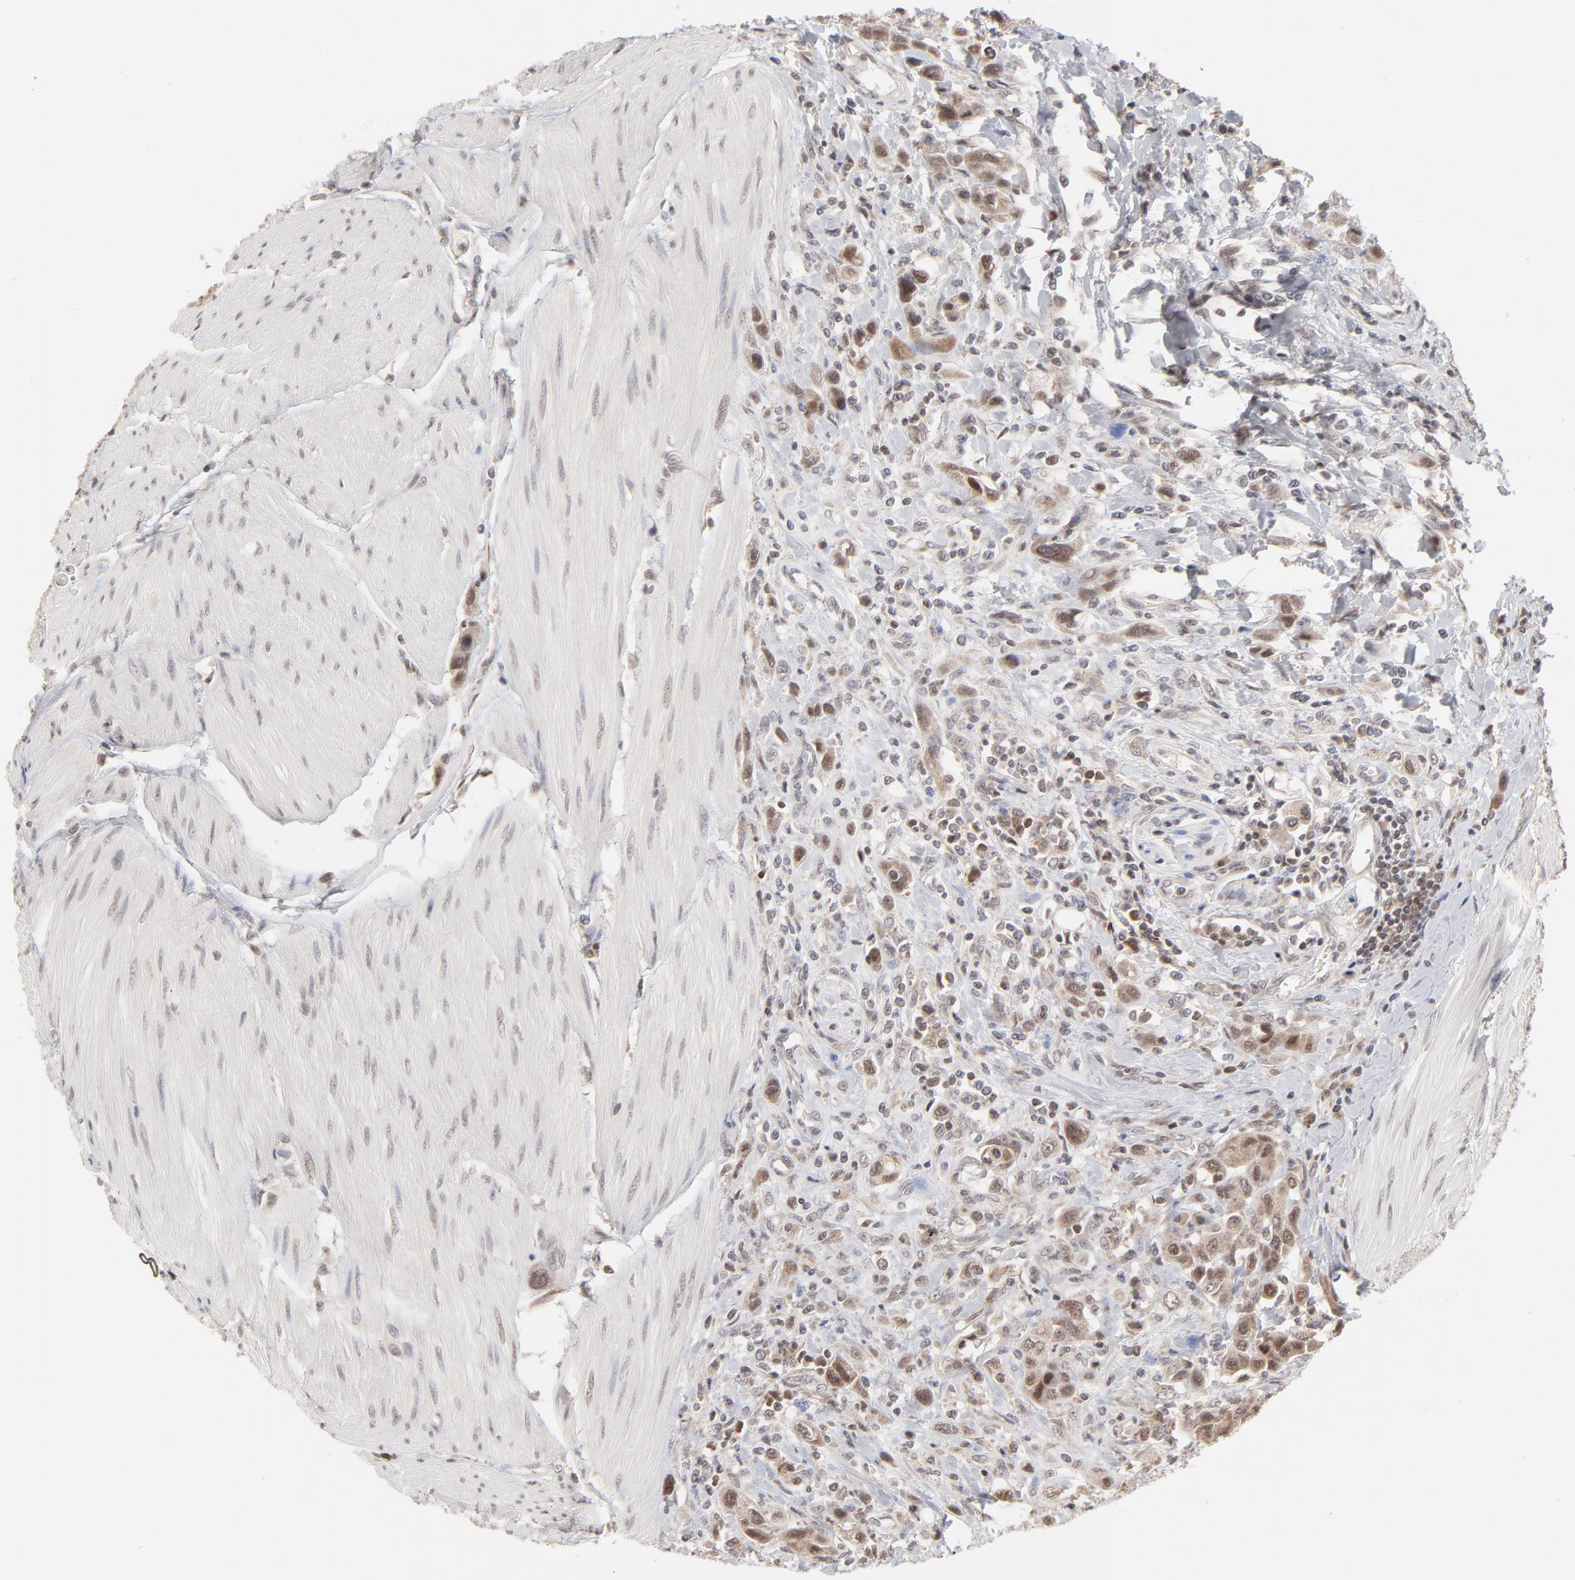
{"staining": {"intensity": "moderate", "quantity": ">75%", "location": "cytoplasmic/membranous,nuclear"}, "tissue": "urothelial cancer", "cell_type": "Tumor cells", "image_type": "cancer", "snomed": [{"axis": "morphology", "description": "Urothelial carcinoma, High grade"}, {"axis": "topography", "description": "Urinary bladder"}], "caption": "Immunohistochemistry (IHC) (DAB) staining of human urothelial cancer shows moderate cytoplasmic/membranous and nuclear protein positivity in about >75% of tumor cells. (Stains: DAB in brown, nuclei in blue, Microscopy: brightfield microscopy at high magnification).", "gene": "ARIH1", "patient": {"sex": "male", "age": 50}}